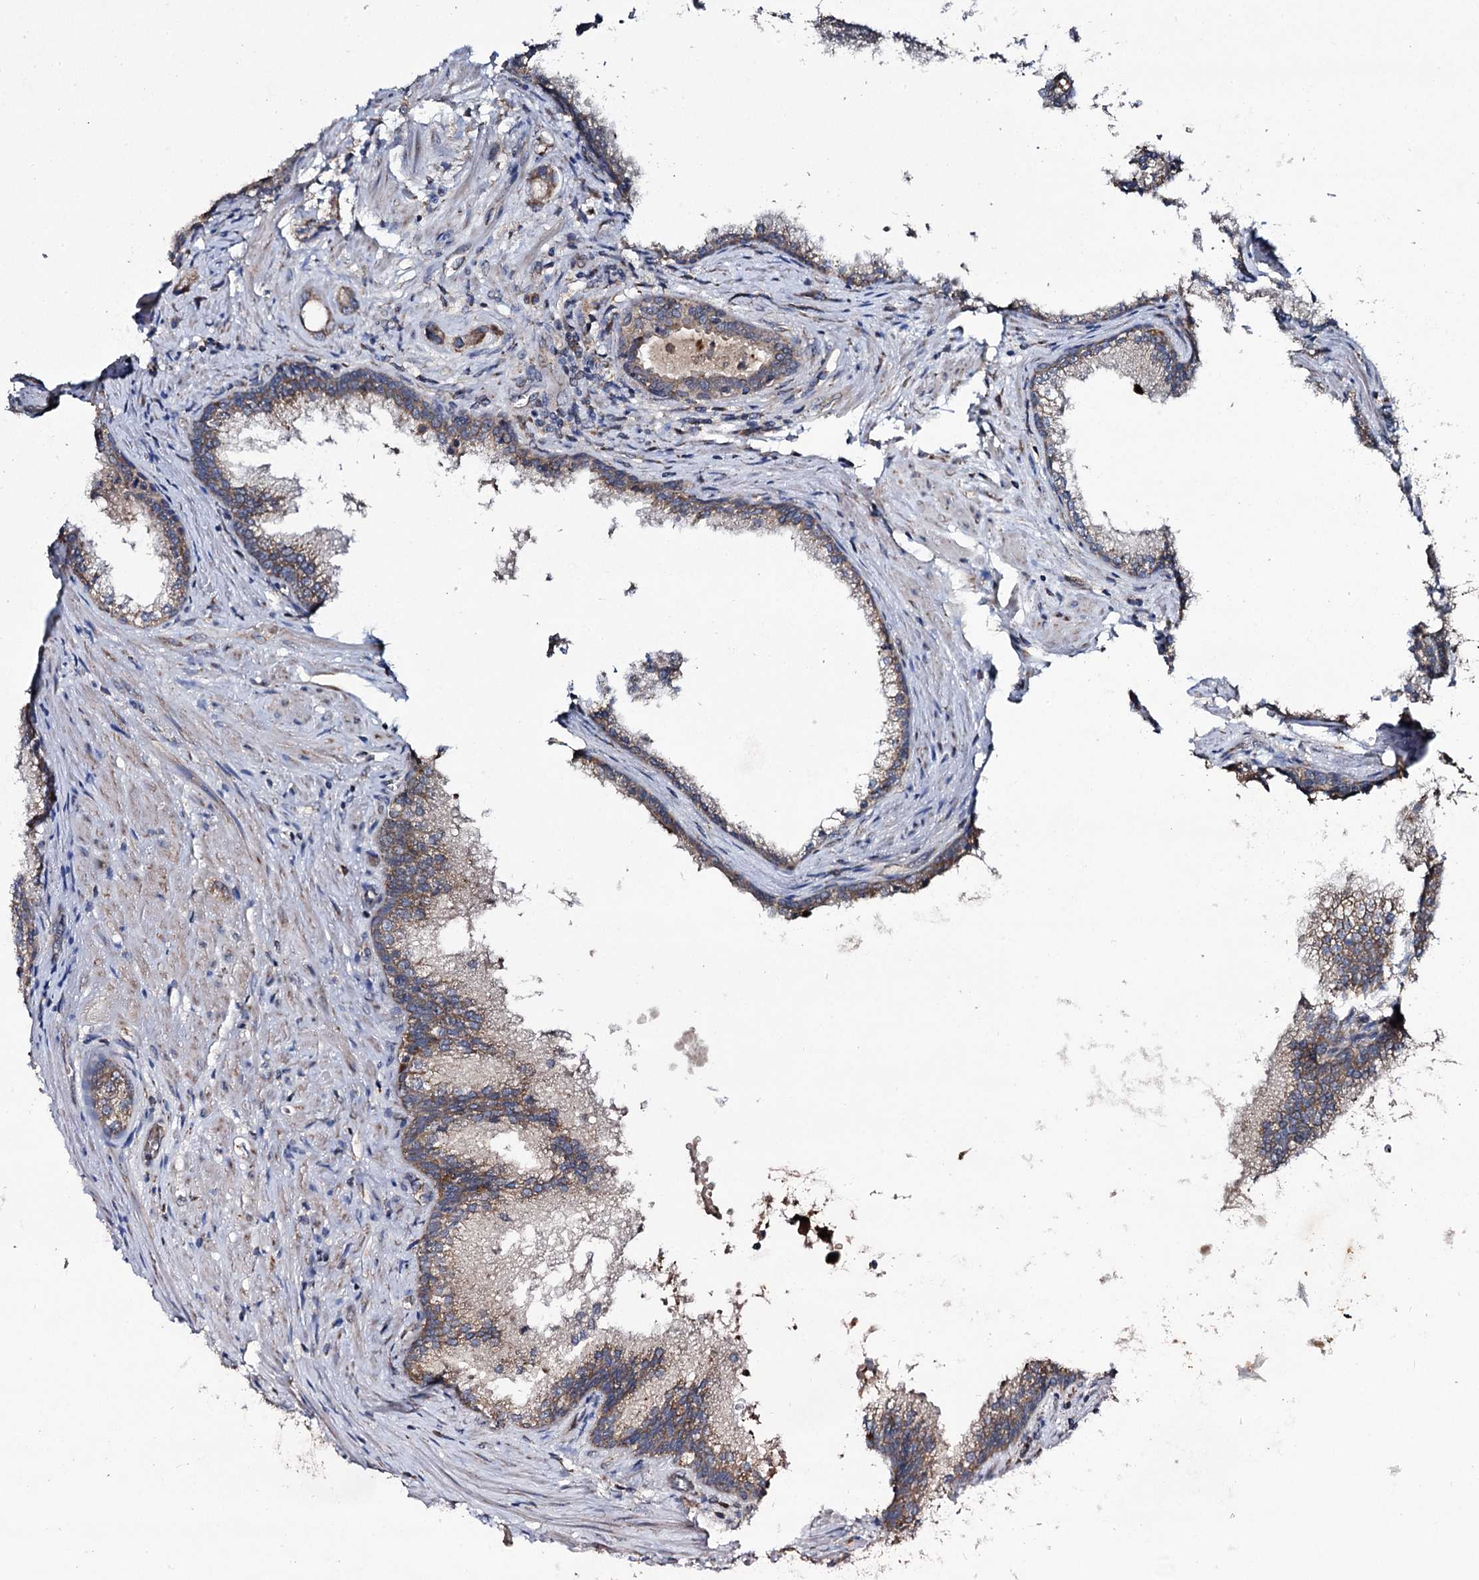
{"staining": {"intensity": "moderate", "quantity": ">75%", "location": "cytoplasmic/membranous"}, "tissue": "prostate cancer", "cell_type": "Tumor cells", "image_type": "cancer", "snomed": [{"axis": "morphology", "description": "Adenocarcinoma, Low grade"}, {"axis": "topography", "description": "Prostate"}], "caption": "The immunohistochemical stain labels moderate cytoplasmic/membranous staining in tumor cells of prostate cancer (adenocarcinoma (low-grade)) tissue. (Brightfield microscopy of DAB IHC at high magnification).", "gene": "METTL4", "patient": {"sex": "male", "age": 71}}